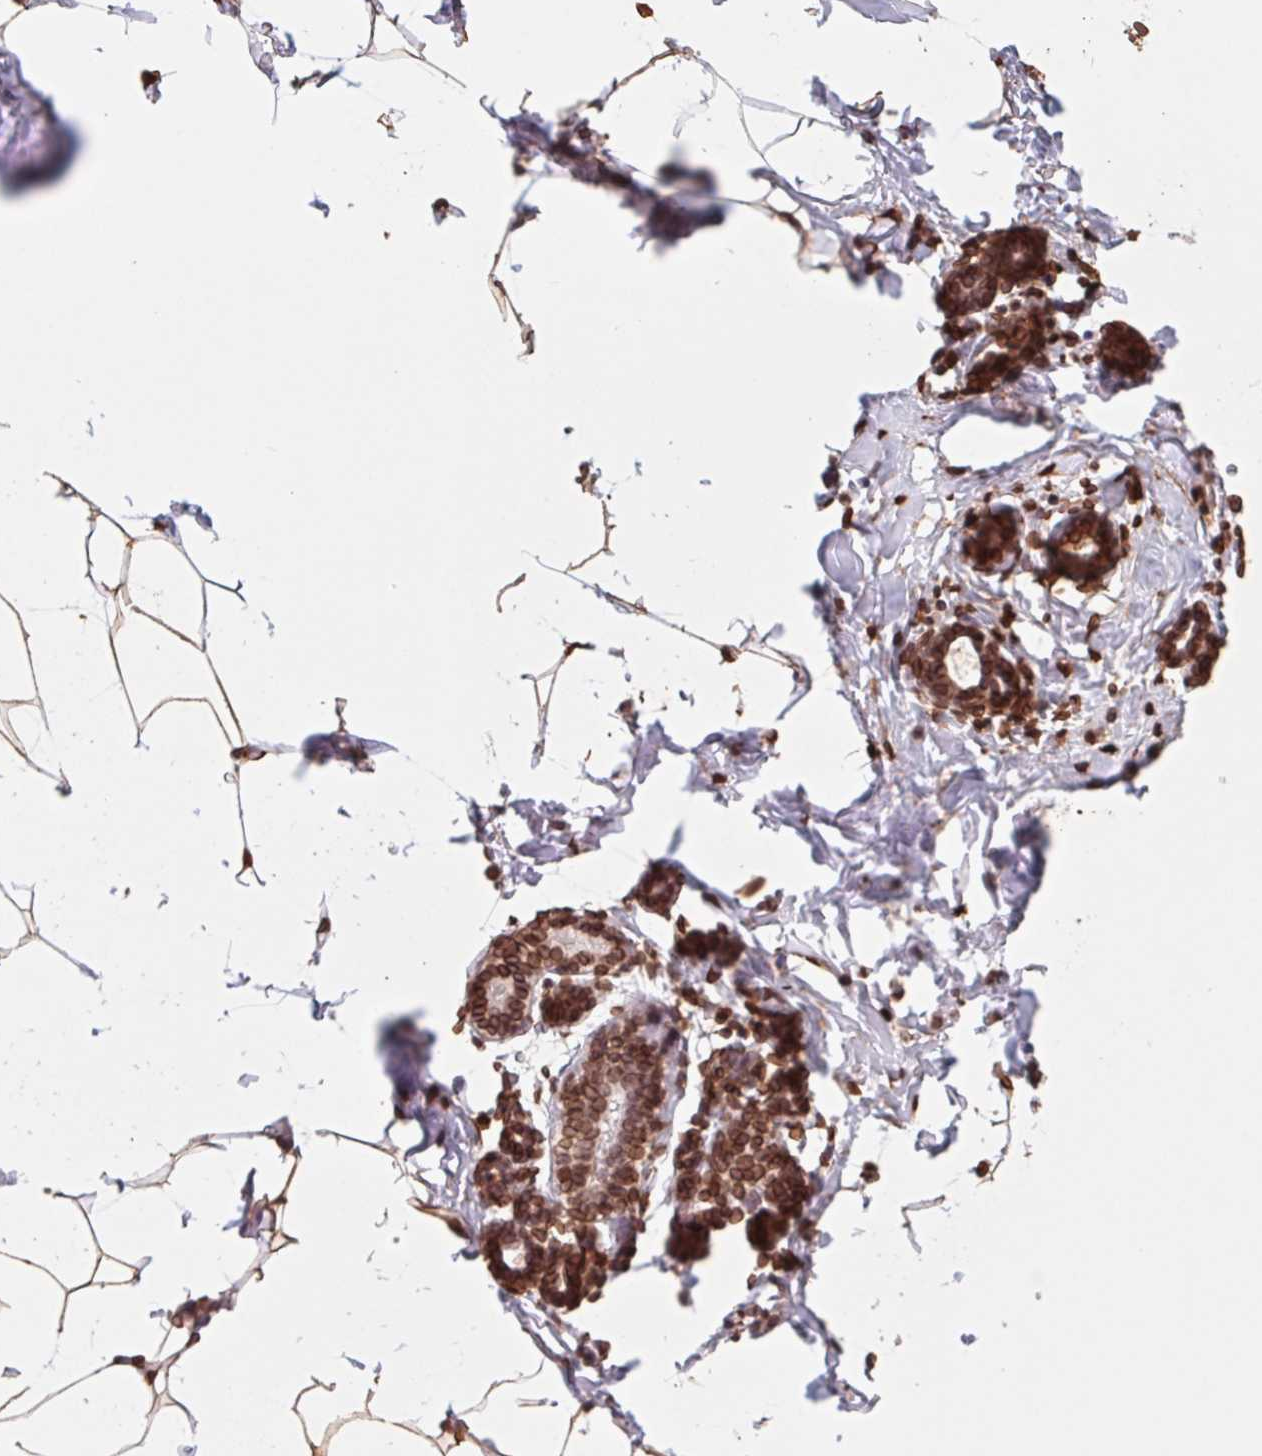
{"staining": {"intensity": "strong", "quantity": "25%-75%", "location": "nuclear"}, "tissue": "breast", "cell_type": "Adipocytes", "image_type": "normal", "snomed": [{"axis": "morphology", "description": "Normal tissue, NOS"}, {"axis": "topography", "description": "Breast"}], "caption": "Breast stained for a protein displays strong nuclear positivity in adipocytes. The staining was performed using DAB, with brown indicating positive protein expression. Nuclei are stained blue with hematoxylin.", "gene": "LMNB2", "patient": {"sex": "female", "age": 32}}